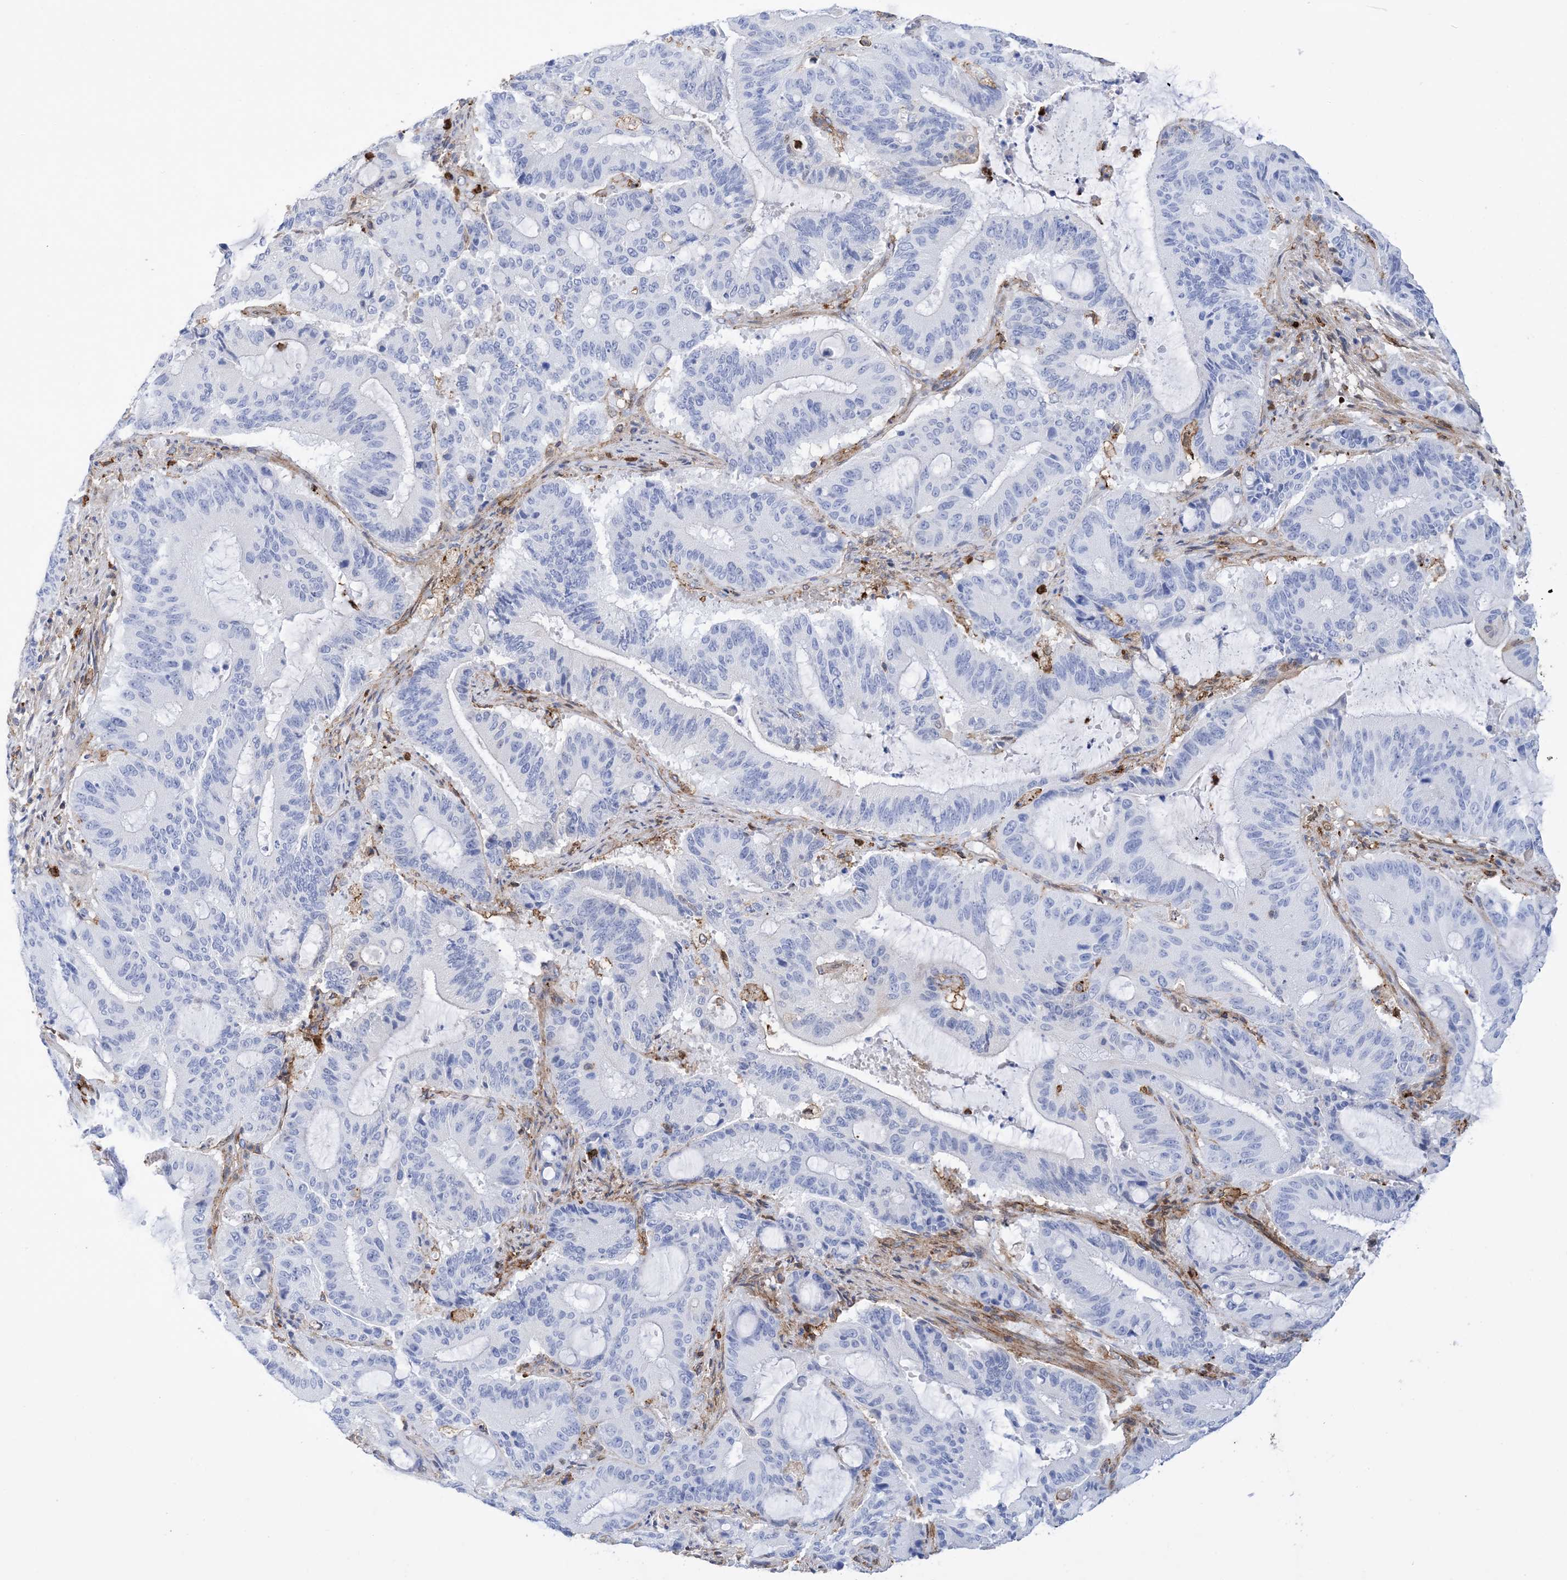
{"staining": {"intensity": "negative", "quantity": "none", "location": "none"}, "tissue": "liver cancer", "cell_type": "Tumor cells", "image_type": "cancer", "snomed": [{"axis": "morphology", "description": "Normal tissue, NOS"}, {"axis": "morphology", "description": "Cholangiocarcinoma"}, {"axis": "topography", "description": "Liver"}, {"axis": "topography", "description": "Peripheral nerve tissue"}], "caption": "Tumor cells show no significant protein expression in liver cancer.", "gene": "ANXA1", "patient": {"sex": "female", "age": 73}}